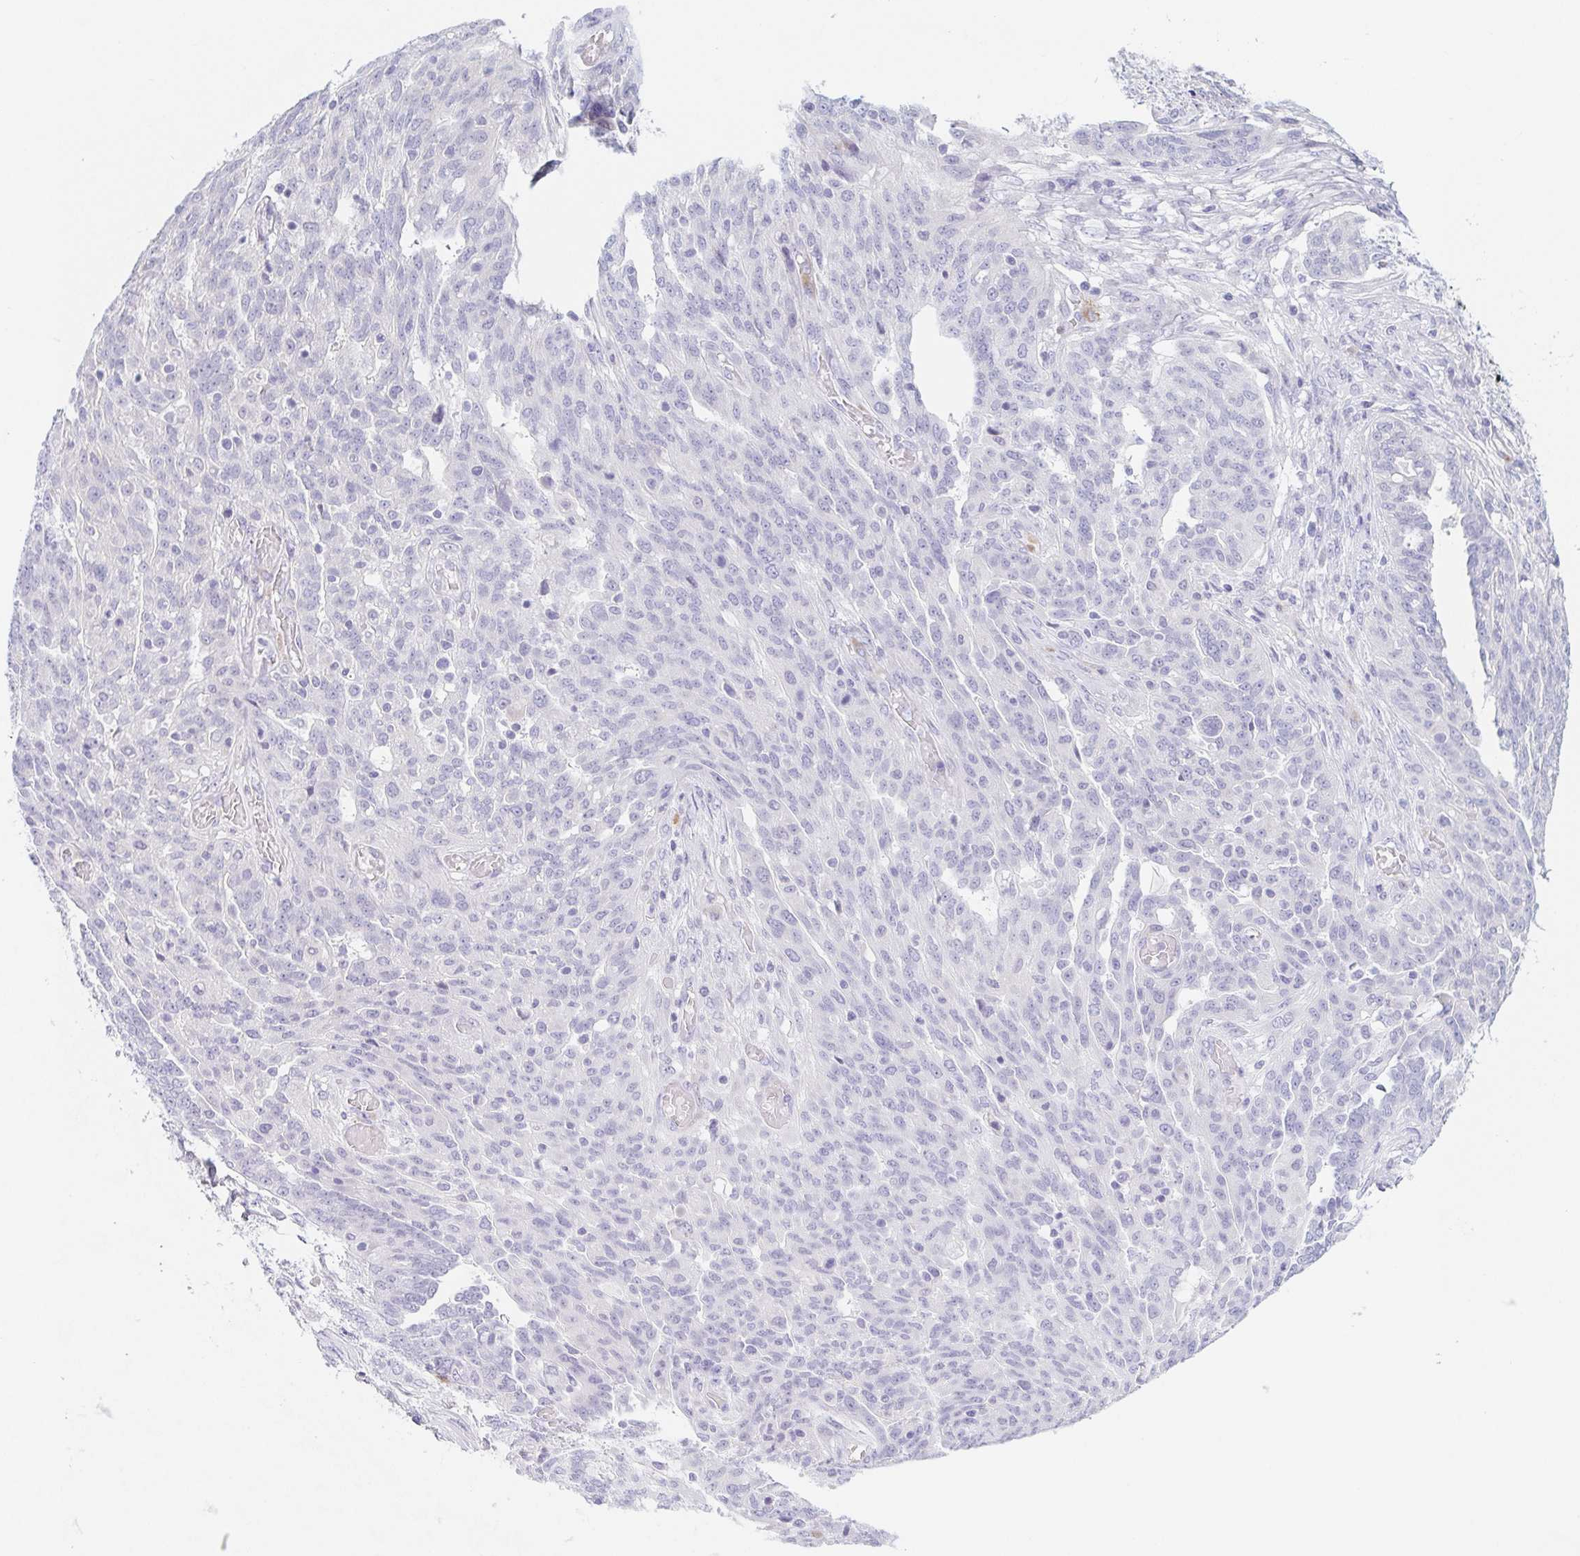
{"staining": {"intensity": "negative", "quantity": "none", "location": "none"}, "tissue": "ovarian cancer", "cell_type": "Tumor cells", "image_type": "cancer", "snomed": [{"axis": "morphology", "description": "Cystadenocarcinoma, serous, NOS"}, {"axis": "topography", "description": "Ovary"}], "caption": "Immunohistochemistry (IHC) photomicrograph of human ovarian cancer (serous cystadenocarcinoma) stained for a protein (brown), which reveals no positivity in tumor cells.", "gene": "HRC", "patient": {"sex": "female", "age": 67}}